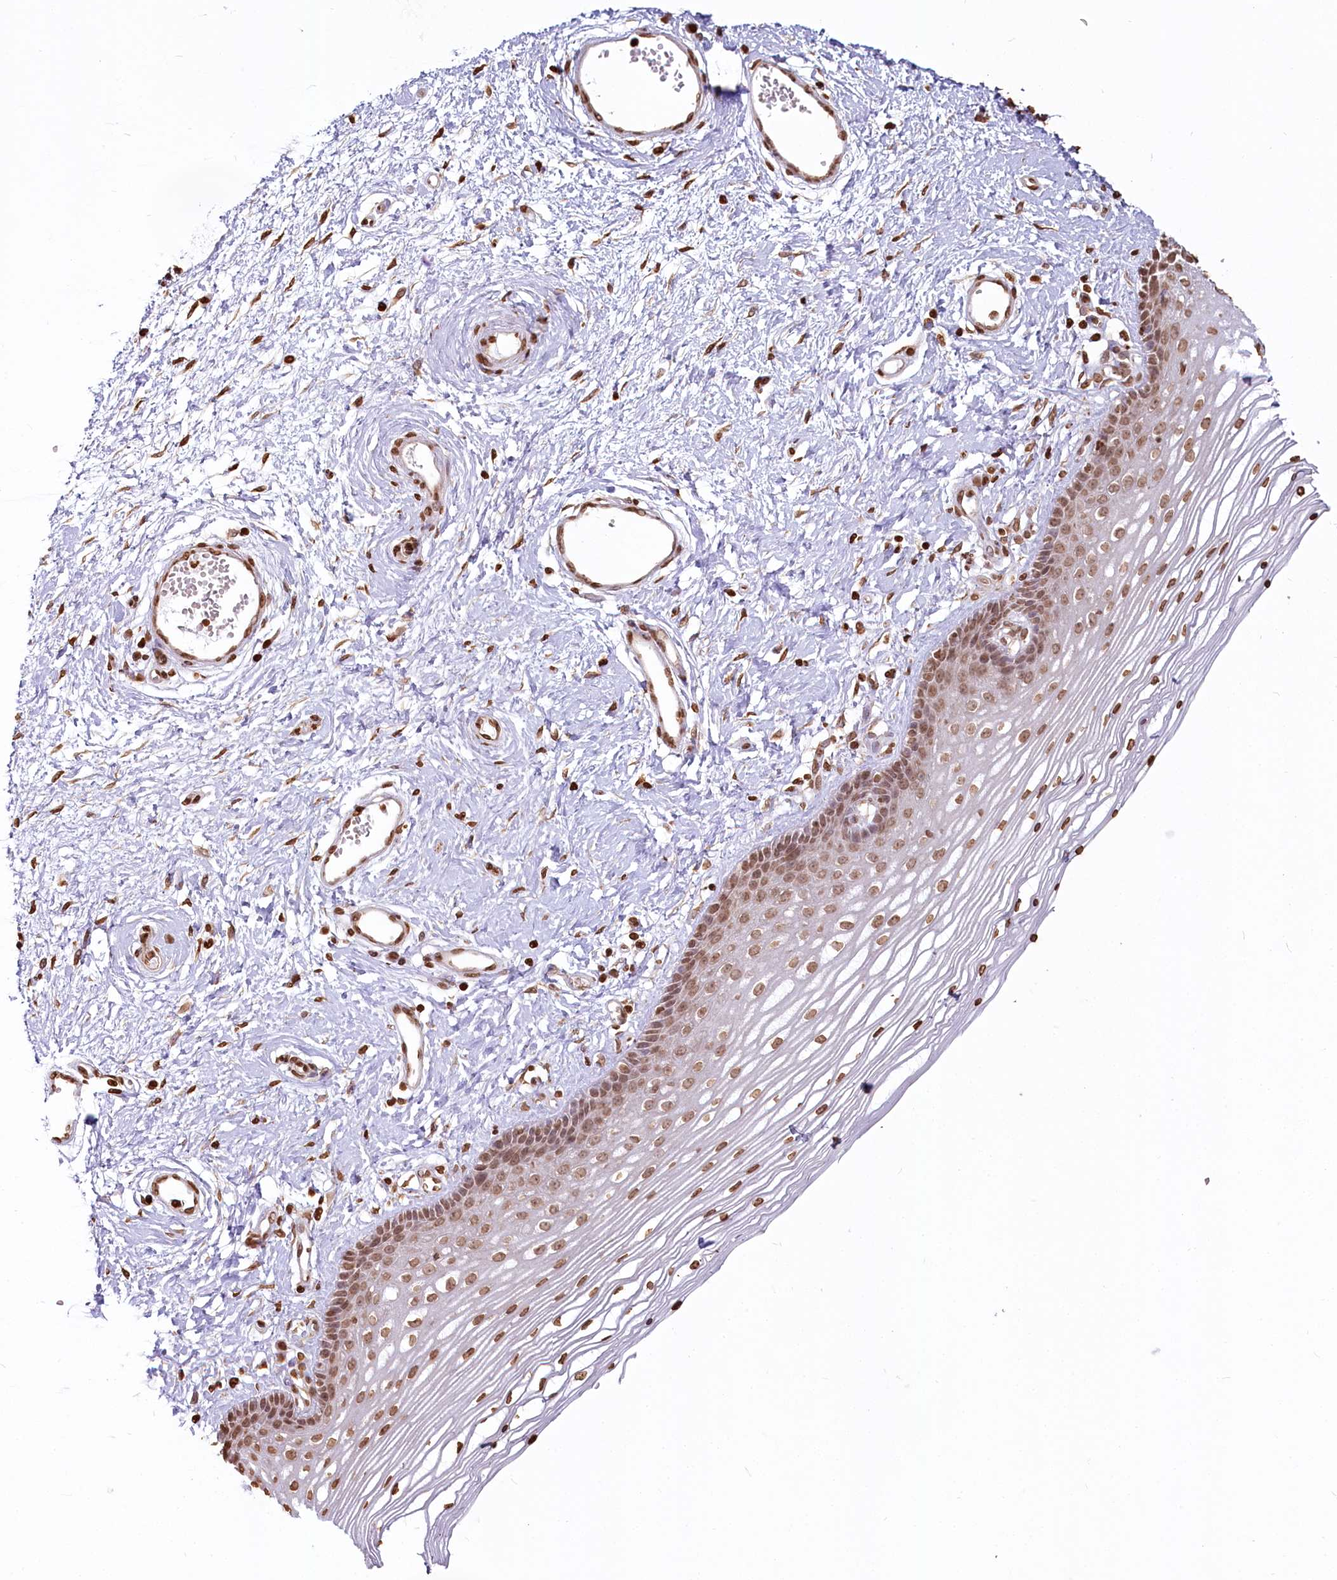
{"staining": {"intensity": "moderate", "quantity": ">75%", "location": "nuclear"}, "tissue": "vagina", "cell_type": "Squamous epithelial cells", "image_type": "normal", "snomed": [{"axis": "morphology", "description": "Normal tissue, NOS"}, {"axis": "topography", "description": "Vagina"}], "caption": "Vagina stained with a protein marker displays moderate staining in squamous epithelial cells.", "gene": "FAM13A", "patient": {"sex": "female", "age": 46}}